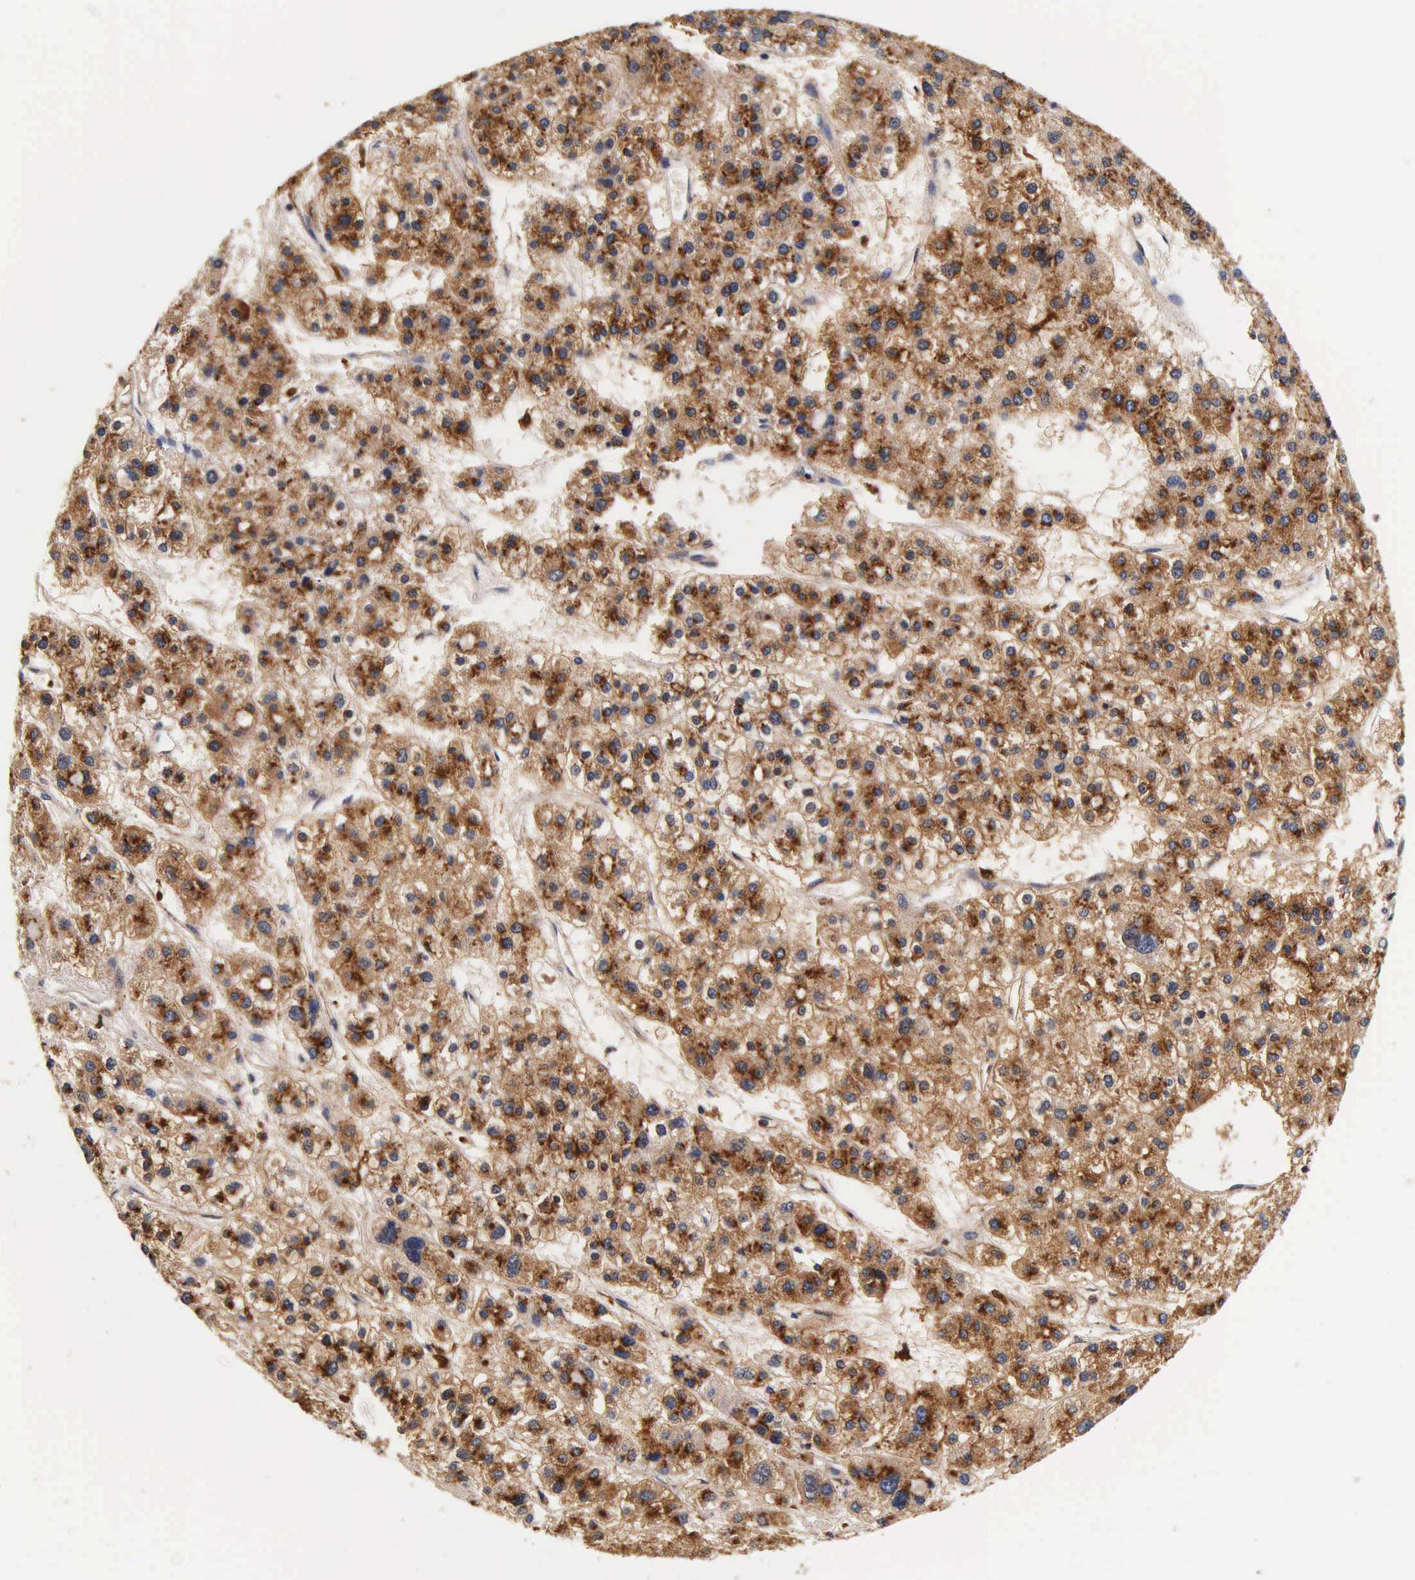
{"staining": {"intensity": "moderate", "quantity": "25%-75%", "location": "cytoplasmic/membranous"}, "tissue": "liver cancer", "cell_type": "Tumor cells", "image_type": "cancer", "snomed": [{"axis": "morphology", "description": "Carcinoma, Hepatocellular, NOS"}, {"axis": "topography", "description": "Liver"}], "caption": "High-magnification brightfield microscopy of liver cancer stained with DAB (3,3'-diaminobenzidine) (brown) and counterstained with hematoxylin (blue). tumor cells exhibit moderate cytoplasmic/membranous staining is present in about25%-75% of cells.", "gene": "CTSB", "patient": {"sex": "female", "age": 85}}